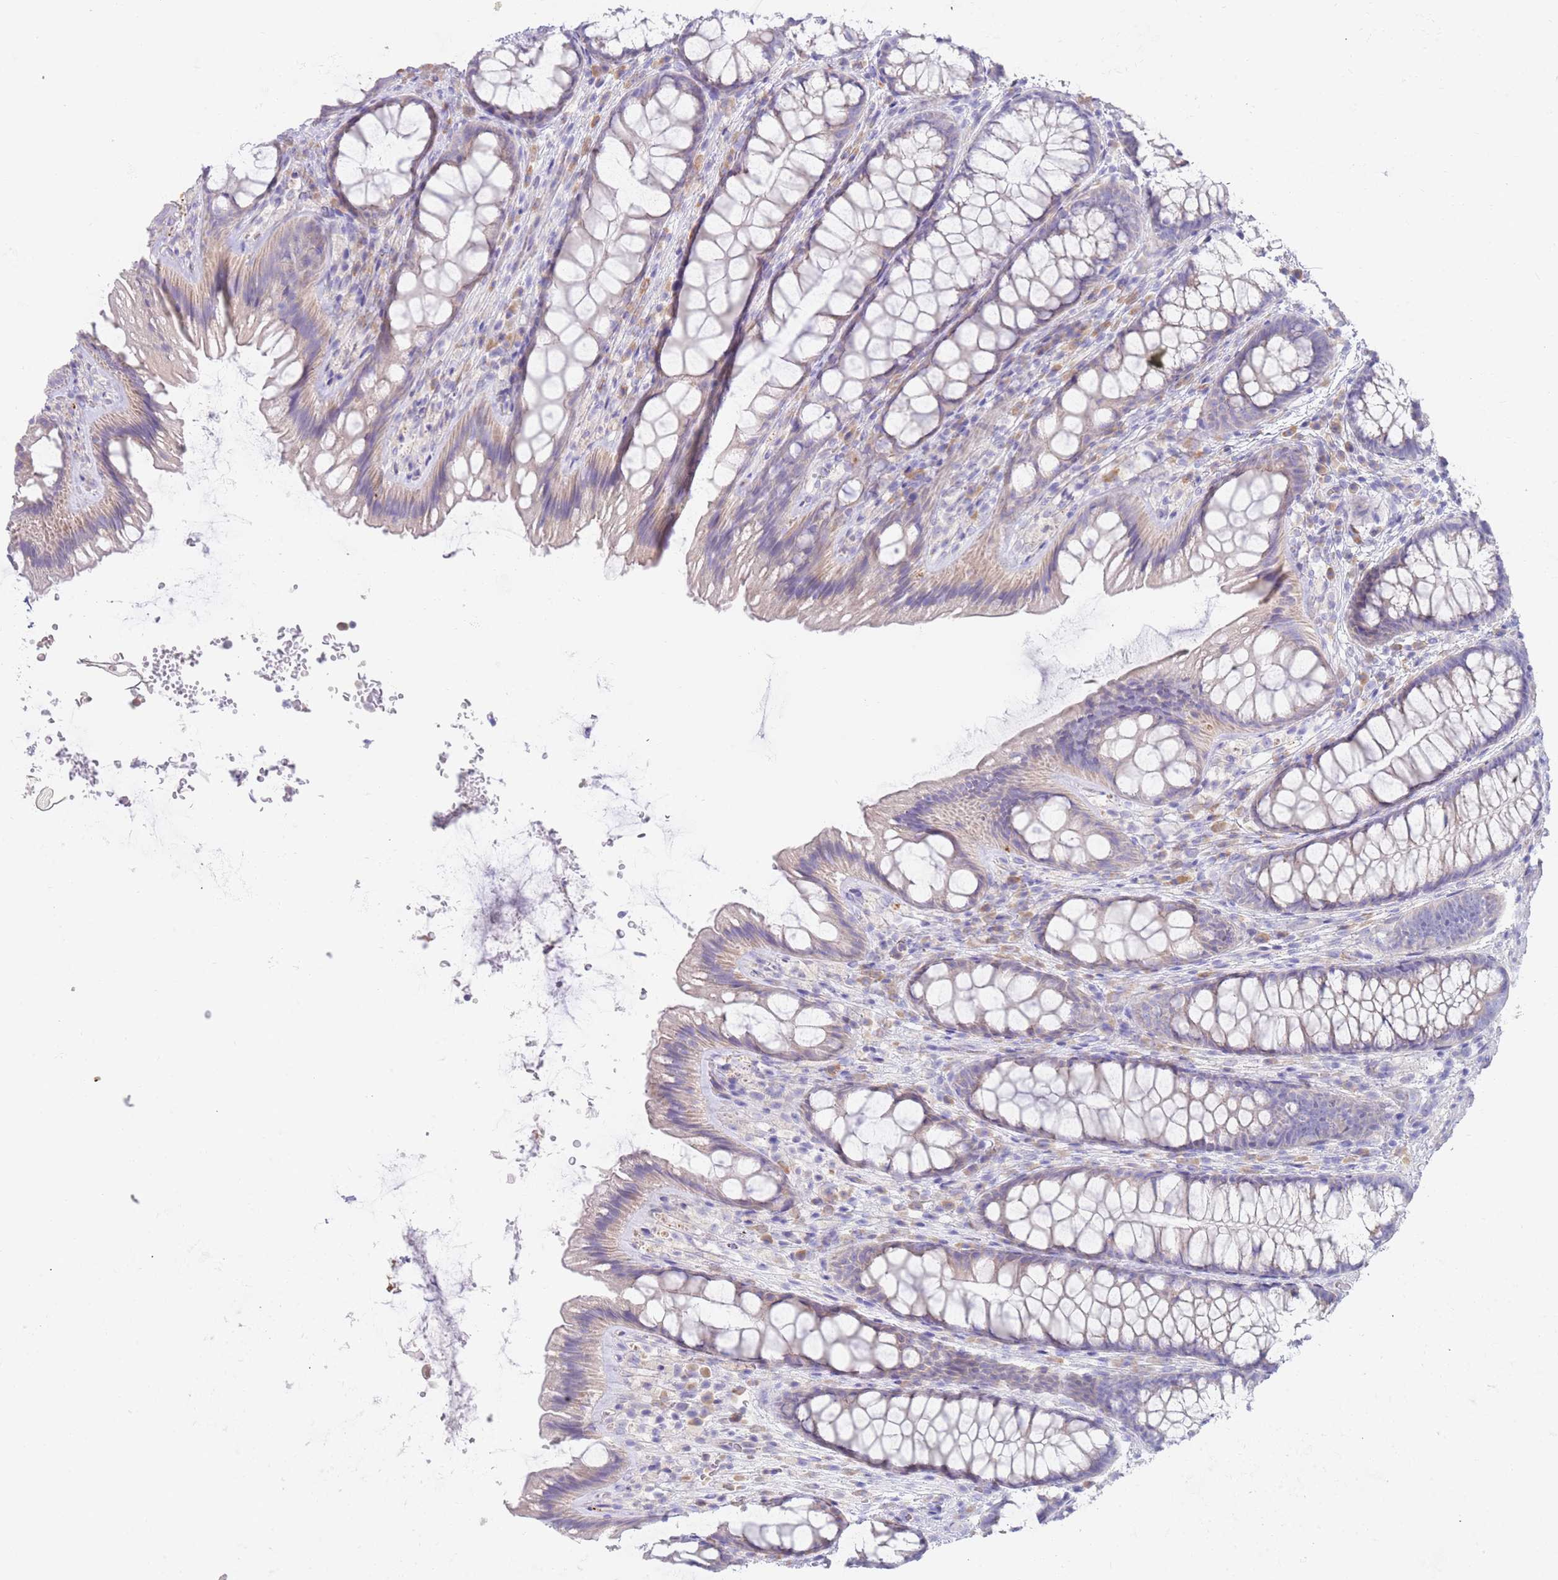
{"staining": {"intensity": "negative", "quantity": "none", "location": "none"}, "tissue": "colon", "cell_type": "Endothelial cells", "image_type": "normal", "snomed": [{"axis": "morphology", "description": "Normal tissue, NOS"}, {"axis": "topography", "description": "Colon"}], "caption": "This micrograph is of normal colon stained with immunohistochemistry to label a protein in brown with the nuclei are counter-stained blue. There is no expression in endothelial cells.", "gene": "CCDC149", "patient": {"sex": "male", "age": 46}}